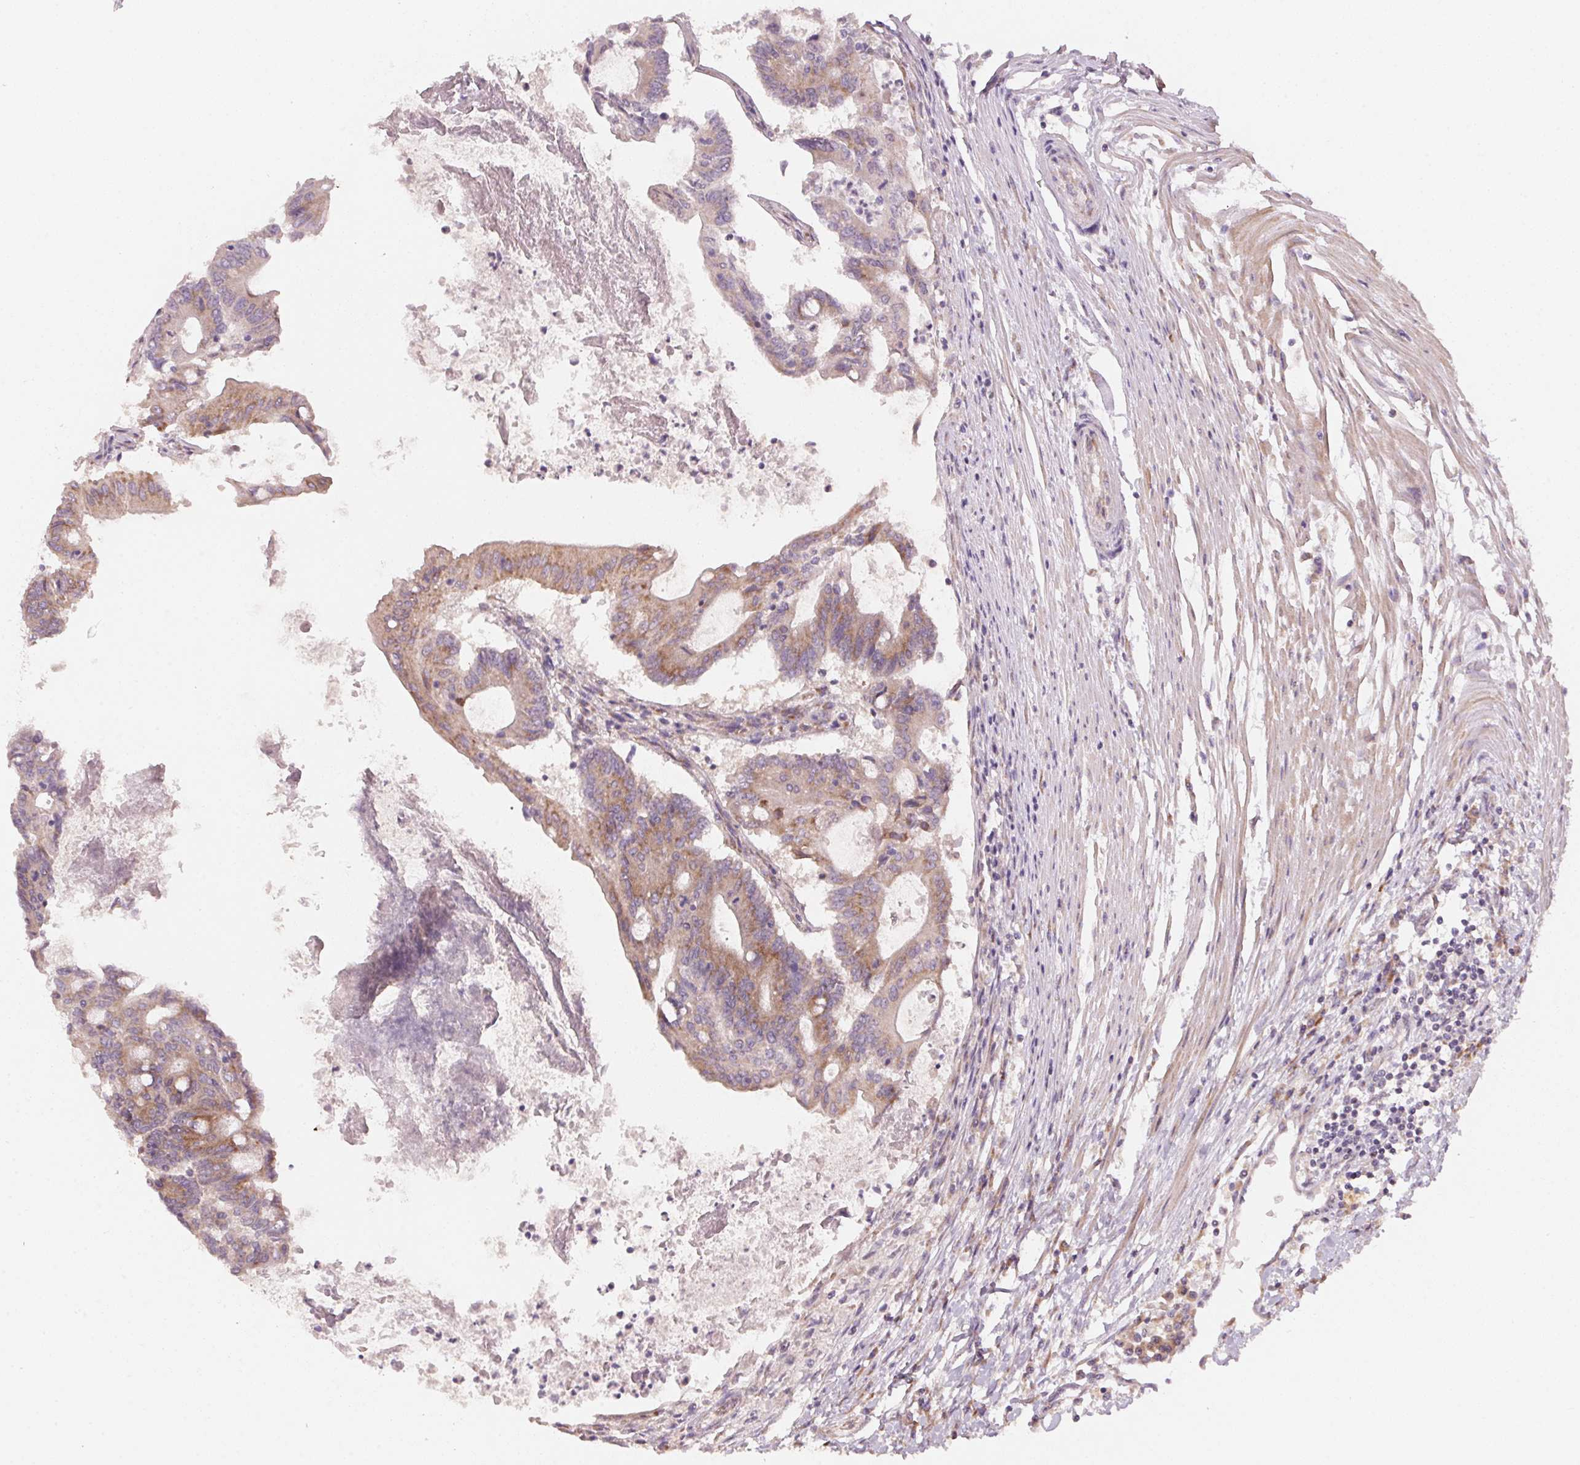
{"staining": {"intensity": "moderate", "quantity": "25%-75%", "location": "cytoplasmic/membranous"}, "tissue": "colorectal cancer", "cell_type": "Tumor cells", "image_type": "cancer", "snomed": [{"axis": "morphology", "description": "Adenocarcinoma, NOS"}, {"axis": "topography", "description": "Colon"}], "caption": "An IHC photomicrograph of tumor tissue is shown. Protein staining in brown labels moderate cytoplasmic/membranous positivity in colorectal cancer within tumor cells.", "gene": "BLOC1S2", "patient": {"sex": "female", "age": 70}}